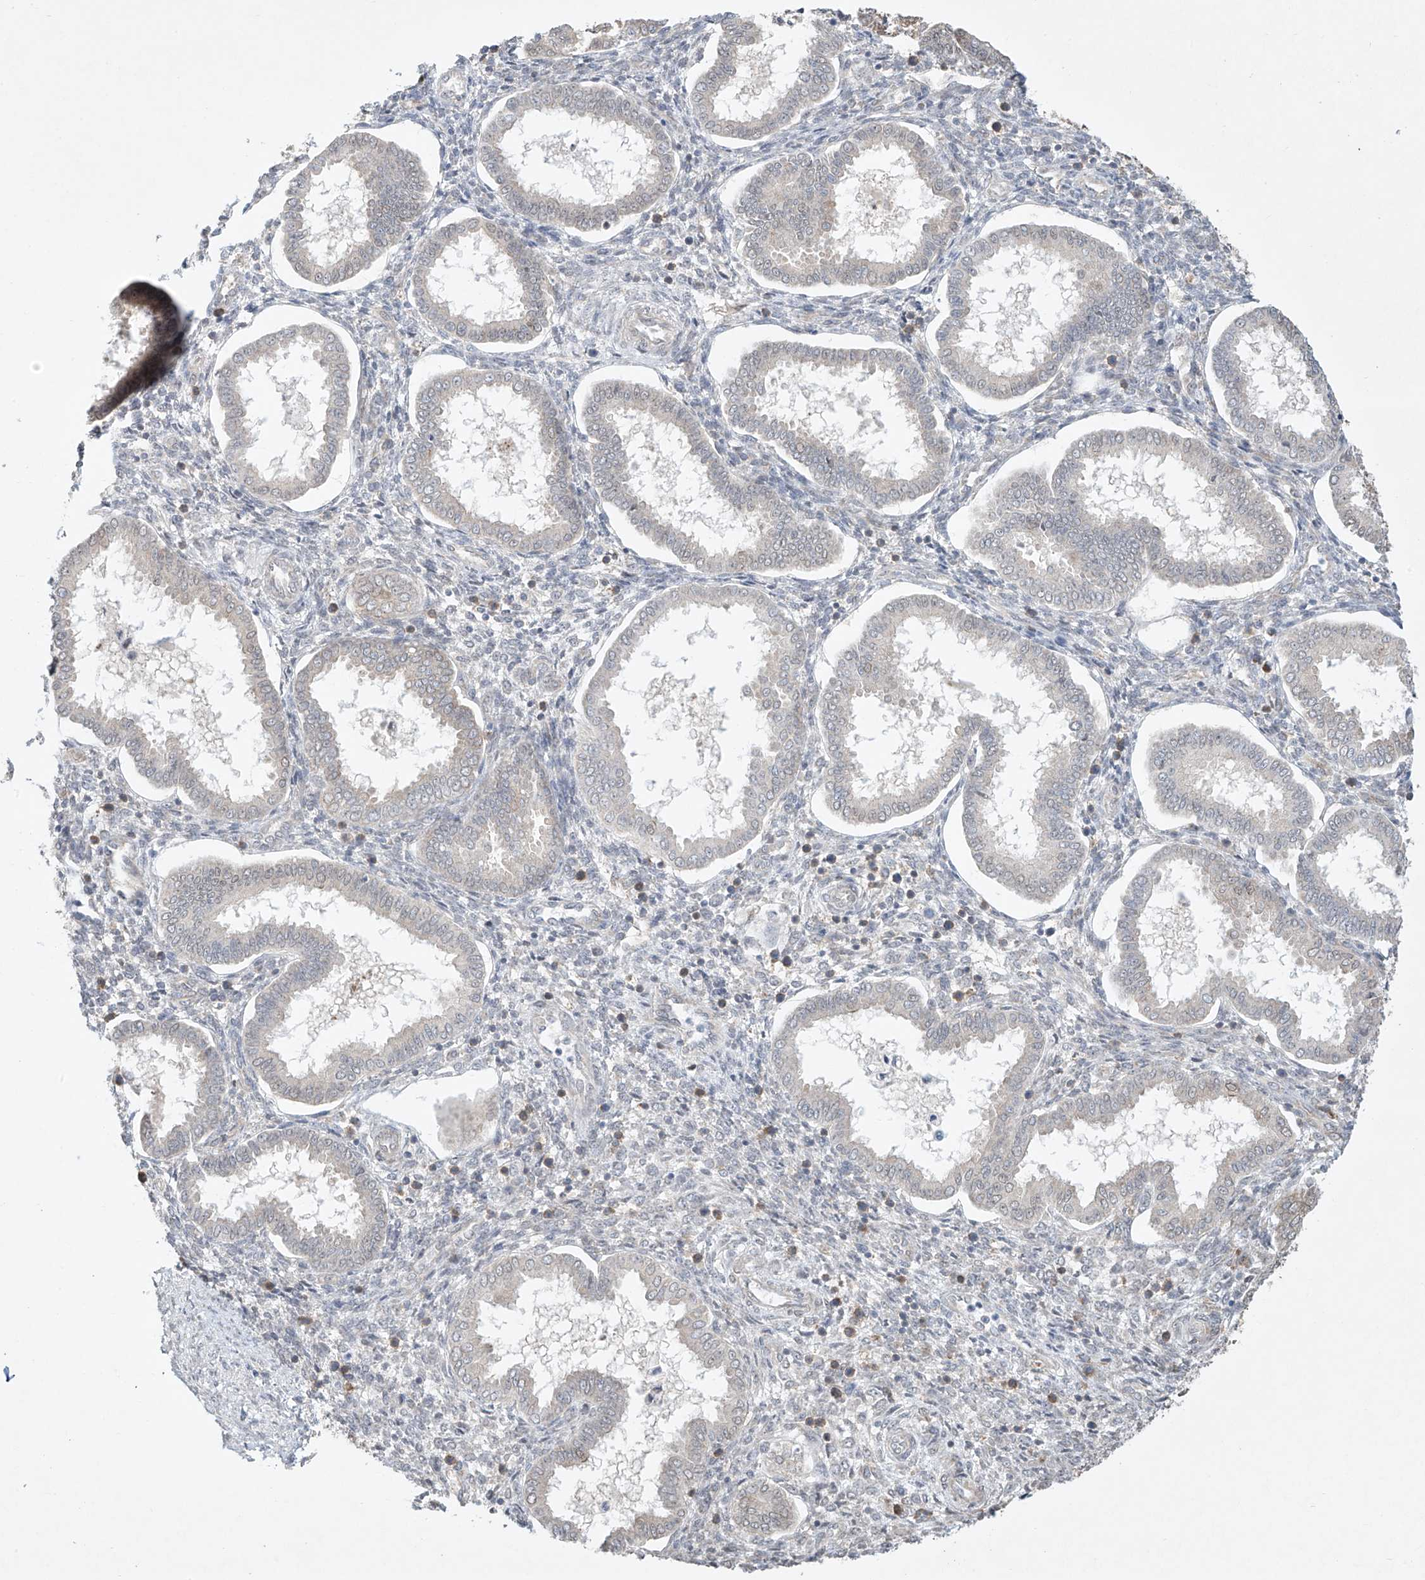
{"staining": {"intensity": "negative", "quantity": "none", "location": "none"}, "tissue": "endometrium", "cell_type": "Cells in endometrial stroma", "image_type": "normal", "snomed": [{"axis": "morphology", "description": "Normal tissue, NOS"}, {"axis": "topography", "description": "Endometrium"}], "caption": "Immunohistochemistry (IHC) image of benign human endometrium stained for a protein (brown), which reveals no positivity in cells in endometrial stroma. (Brightfield microscopy of DAB immunohistochemistry at high magnification).", "gene": "TASP1", "patient": {"sex": "female", "age": 24}}